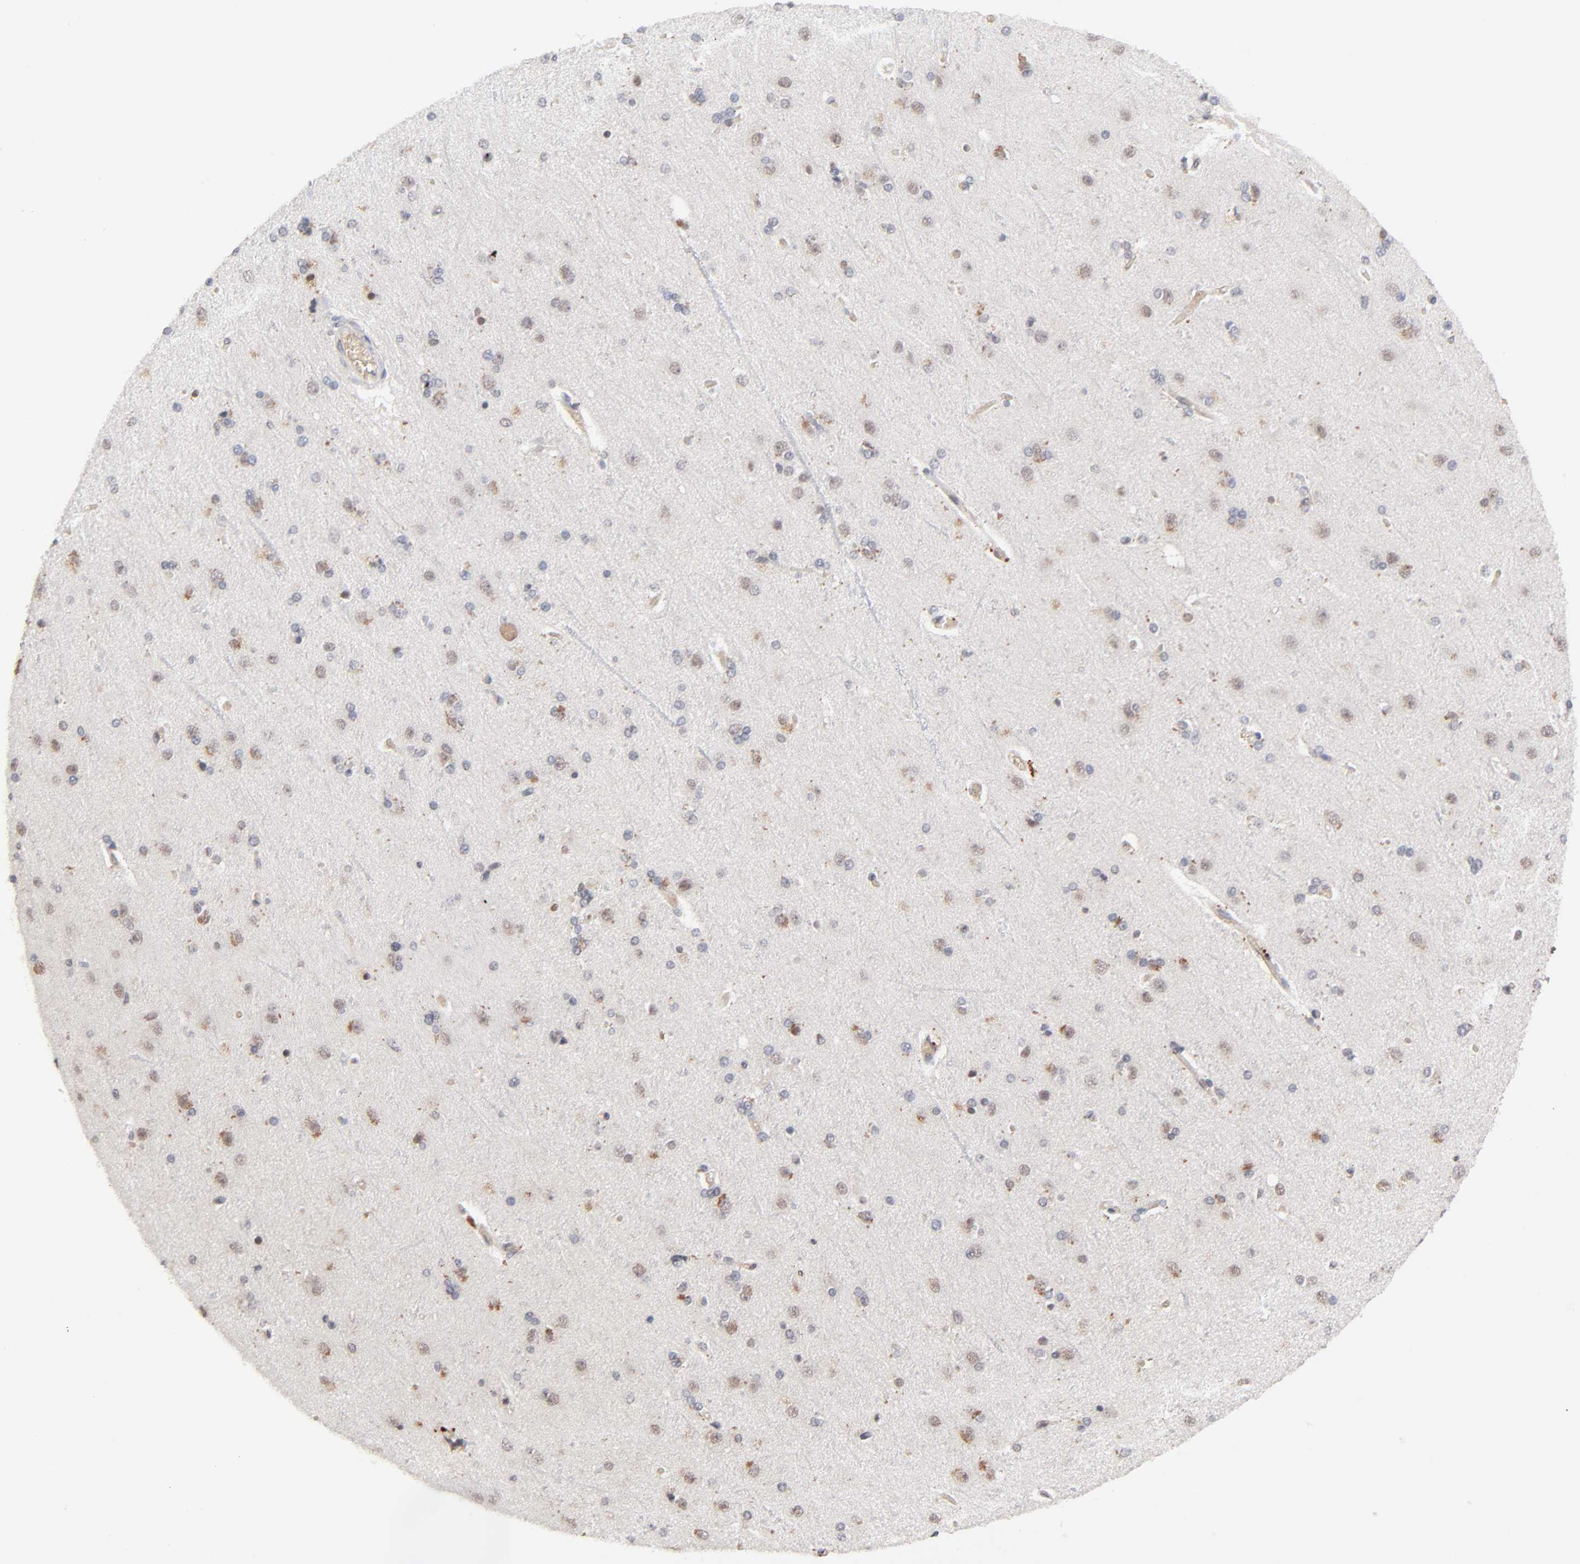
{"staining": {"intensity": "weak", "quantity": "<25%", "location": "cytoplasmic/membranous"}, "tissue": "cerebral cortex", "cell_type": "Endothelial cells", "image_type": "normal", "snomed": [{"axis": "morphology", "description": "Normal tissue, NOS"}, {"axis": "topography", "description": "Cerebral cortex"}], "caption": "An IHC photomicrograph of unremarkable cerebral cortex is shown. There is no staining in endothelial cells of cerebral cortex.", "gene": "CASP10", "patient": {"sex": "female", "age": 54}}